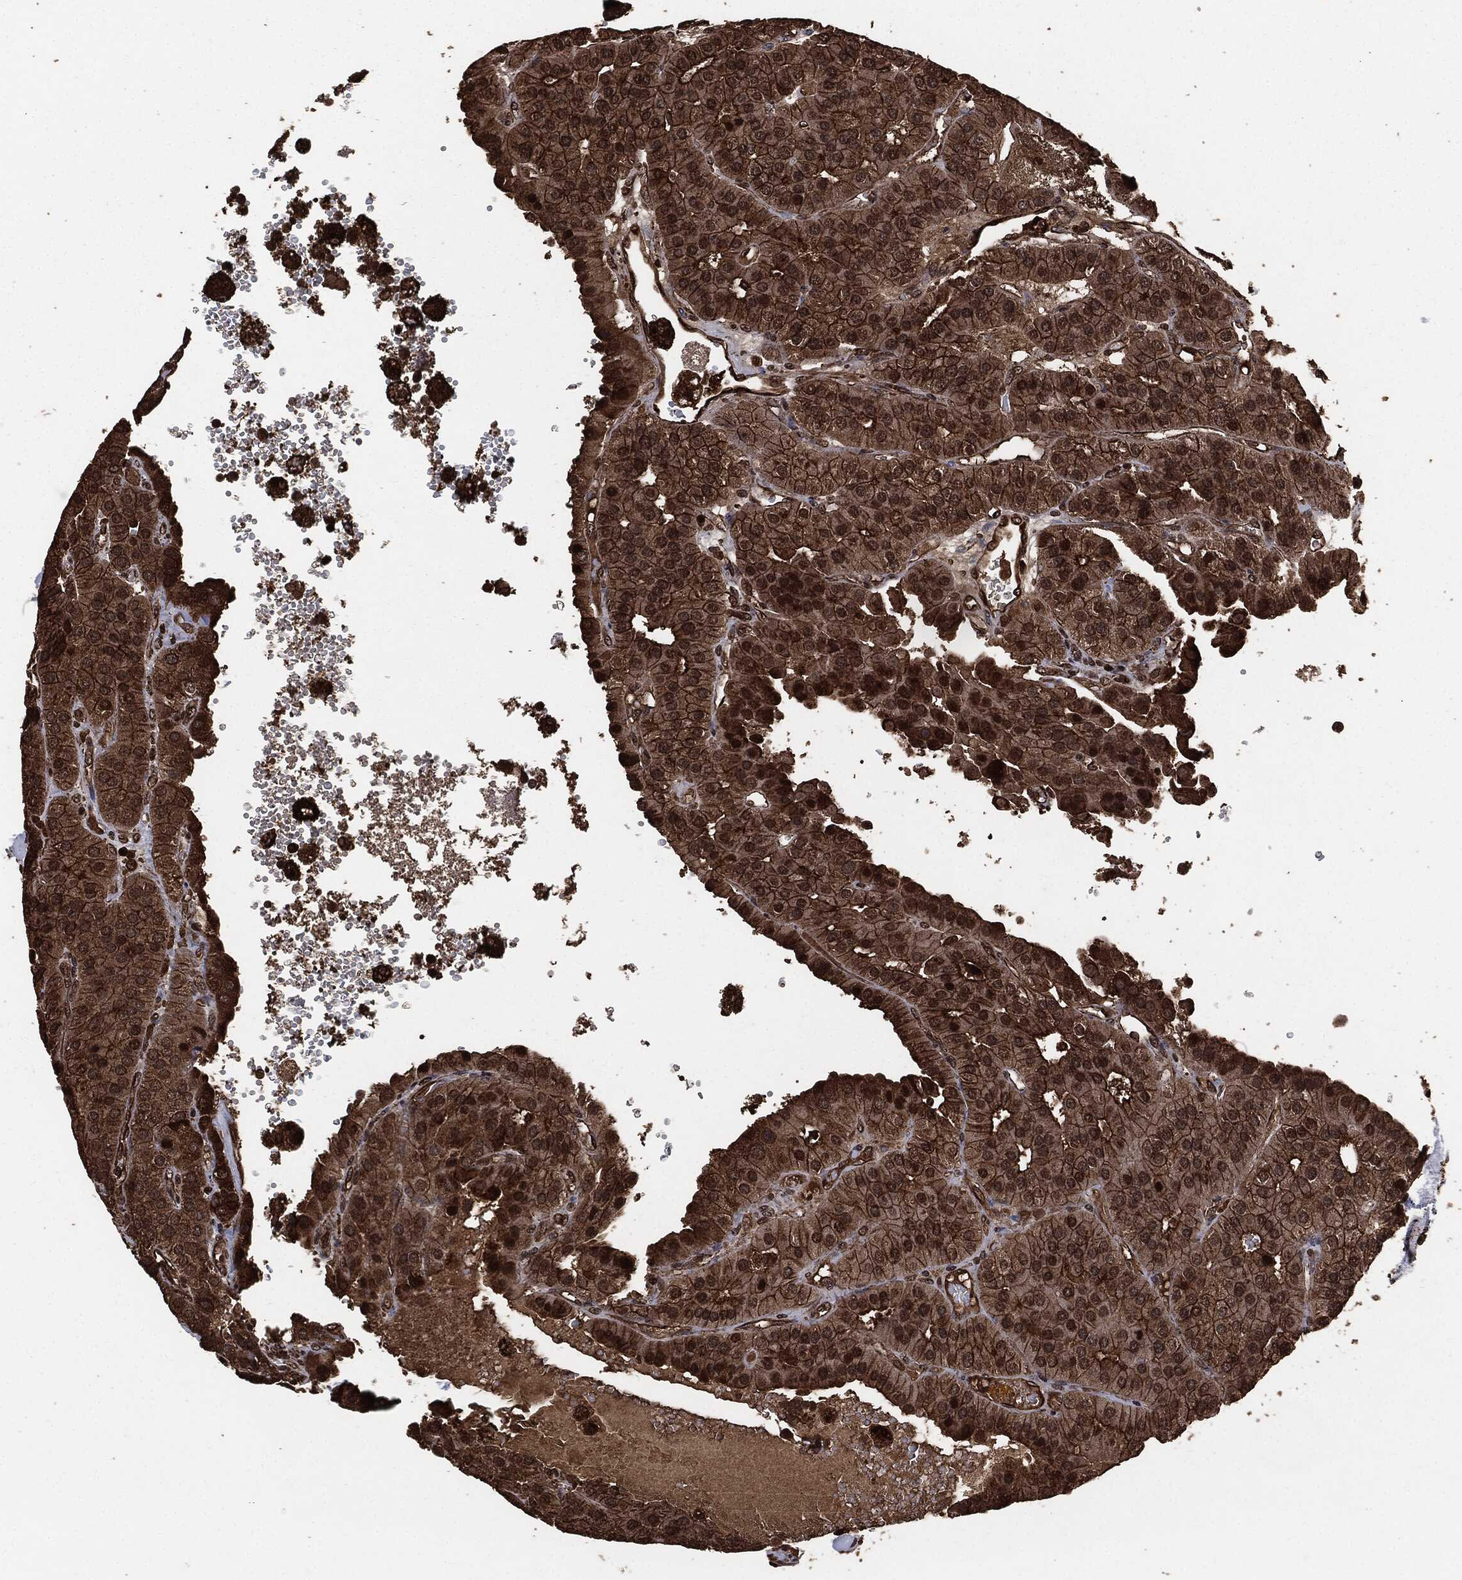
{"staining": {"intensity": "strong", "quantity": "25%-75%", "location": "cytoplasmic/membranous,nuclear"}, "tissue": "parathyroid gland", "cell_type": "Glandular cells", "image_type": "normal", "snomed": [{"axis": "morphology", "description": "Normal tissue, NOS"}, {"axis": "morphology", "description": "Adenoma, NOS"}, {"axis": "topography", "description": "Parathyroid gland"}], "caption": "Immunohistochemistry of unremarkable human parathyroid gland reveals high levels of strong cytoplasmic/membranous,nuclear expression in about 25%-75% of glandular cells. (IHC, brightfield microscopy, high magnification).", "gene": "EGFR", "patient": {"sex": "female", "age": 86}}